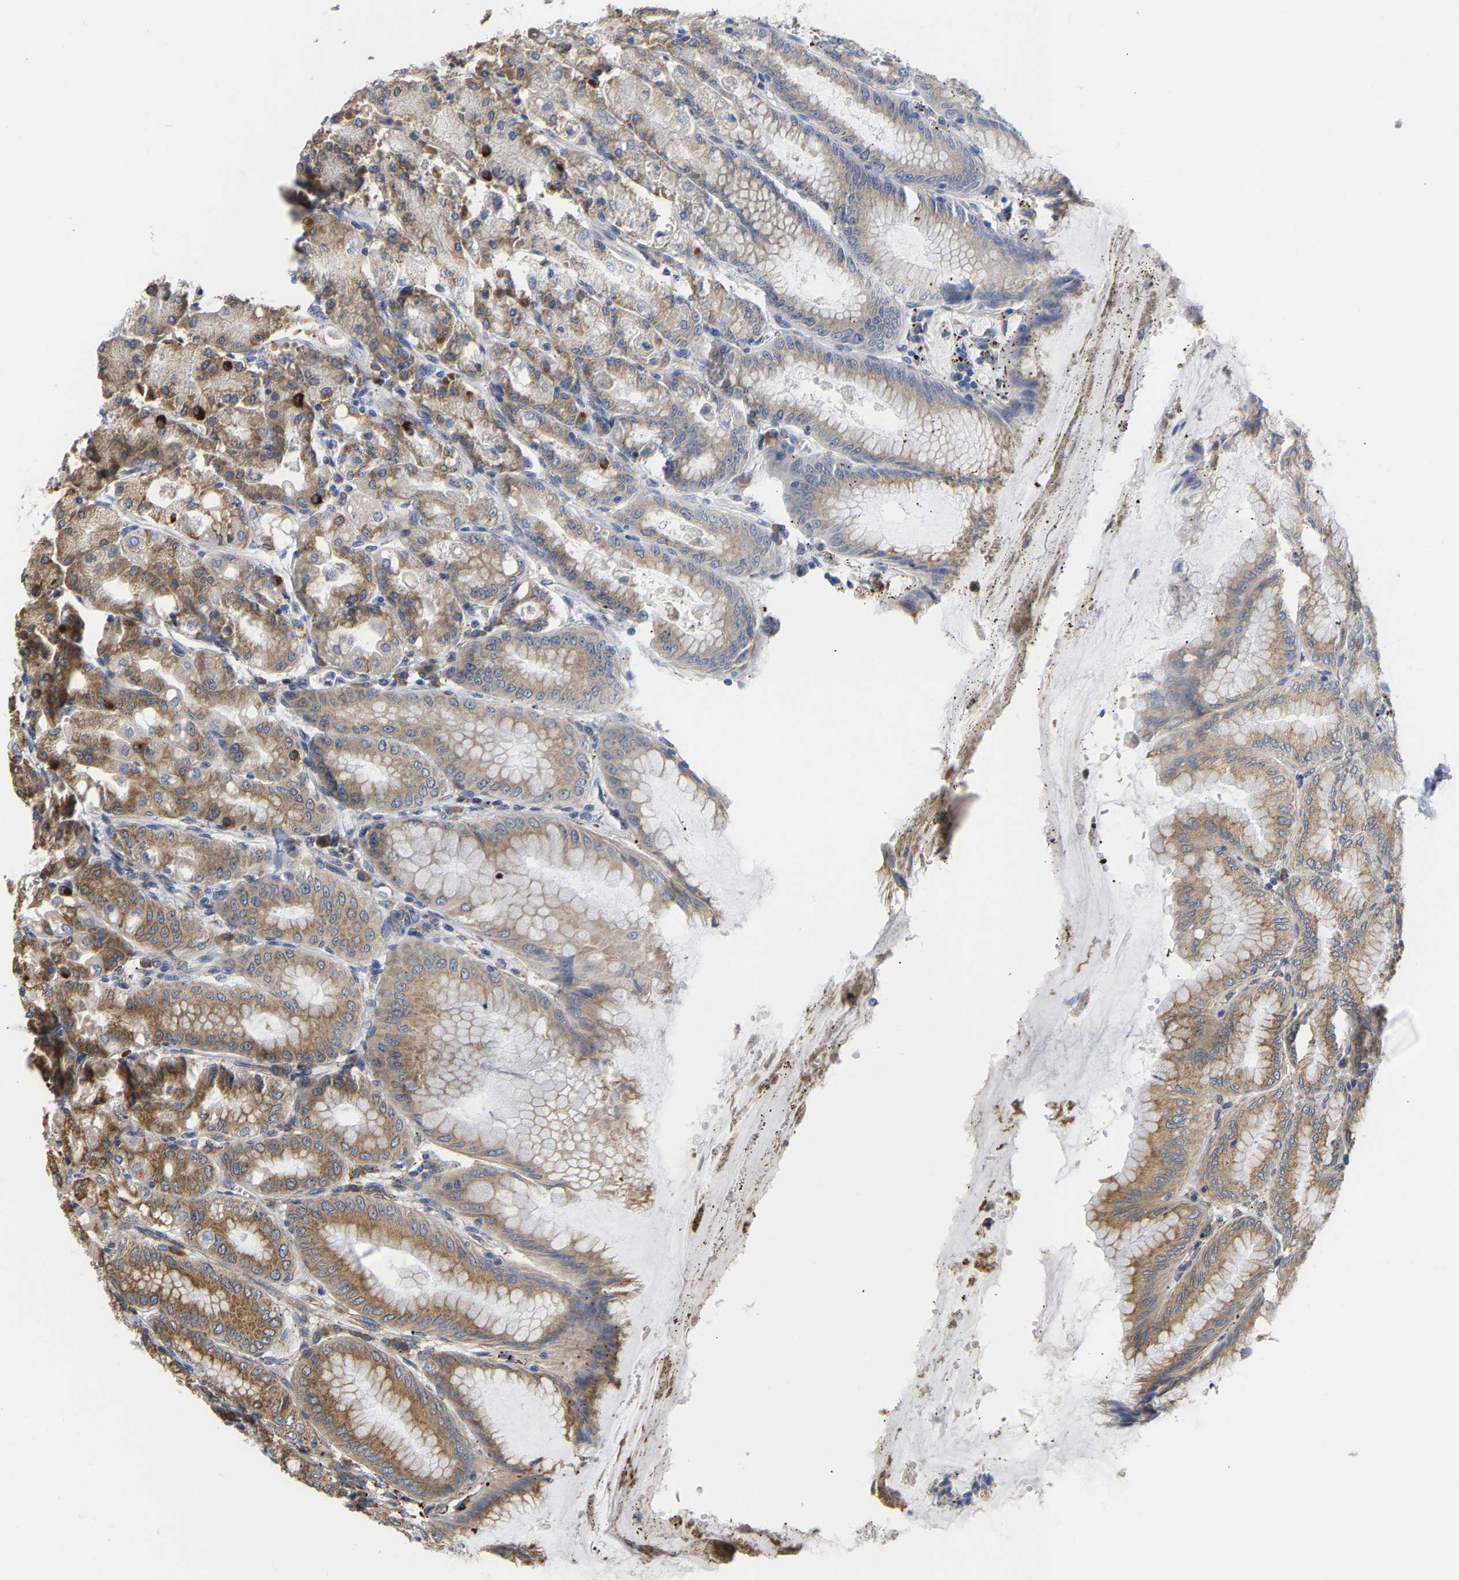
{"staining": {"intensity": "moderate", "quantity": ">75%", "location": "cytoplasmic/membranous"}, "tissue": "stomach", "cell_type": "Glandular cells", "image_type": "normal", "snomed": [{"axis": "morphology", "description": "Normal tissue, NOS"}, {"axis": "topography", "description": "Stomach, lower"}], "caption": "Brown immunohistochemical staining in benign human stomach demonstrates moderate cytoplasmic/membranous expression in approximately >75% of glandular cells. The staining was performed using DAB (3,3'-diaminobenzidine), with brown indicating positive protein expression. Nuclei are stained blue with hematoxylin.", "gene": "ARAP1", "patient": {"sex": "male", "age": 71}}